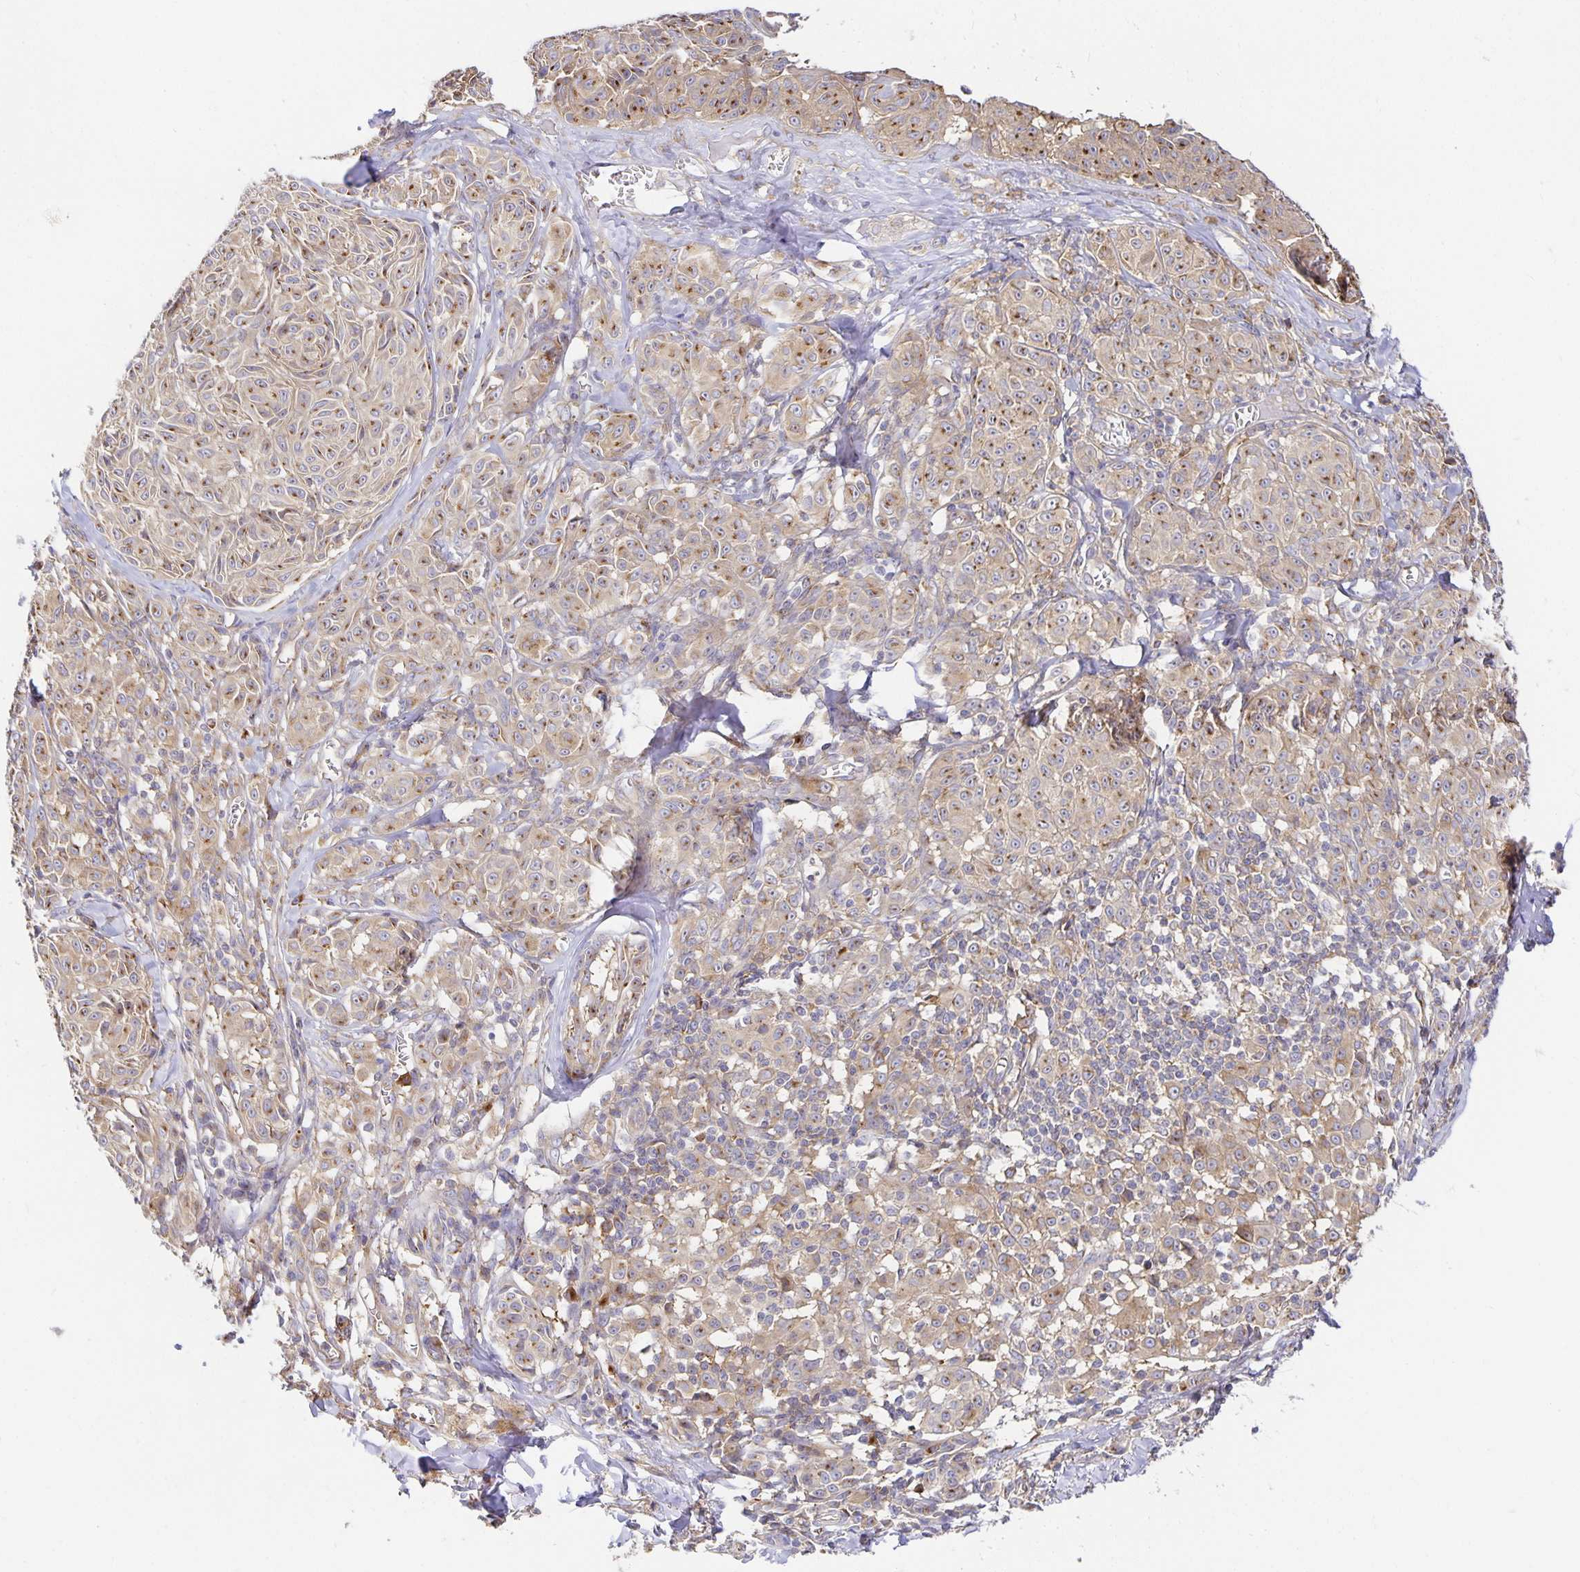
{"staining": {"intensity": "weak", "quantity": ">75%", "location": "cytoplasmic/membranous"}, "tissue": "melanoma", "cell_type": "Tumor cells", "image_type": "cancer", "snomed": [{"axis": "morphology", "description": "Malignant melanoma, NOS"}, {"axis": "topography", "description": "Skin"}], "caption": "Tumor cells display low levels of weak cytoplasmic/membranous expression in about >75% of cells in human malignant melanoma. The staining is performed using DAB (3,3'-diaminobenzidine) brown chromogen to label protein expression. The nuclei are counter-stained blue using hematoxylin.", "gene": "USO1", "patient": {"sex": "female", "age": 43}}